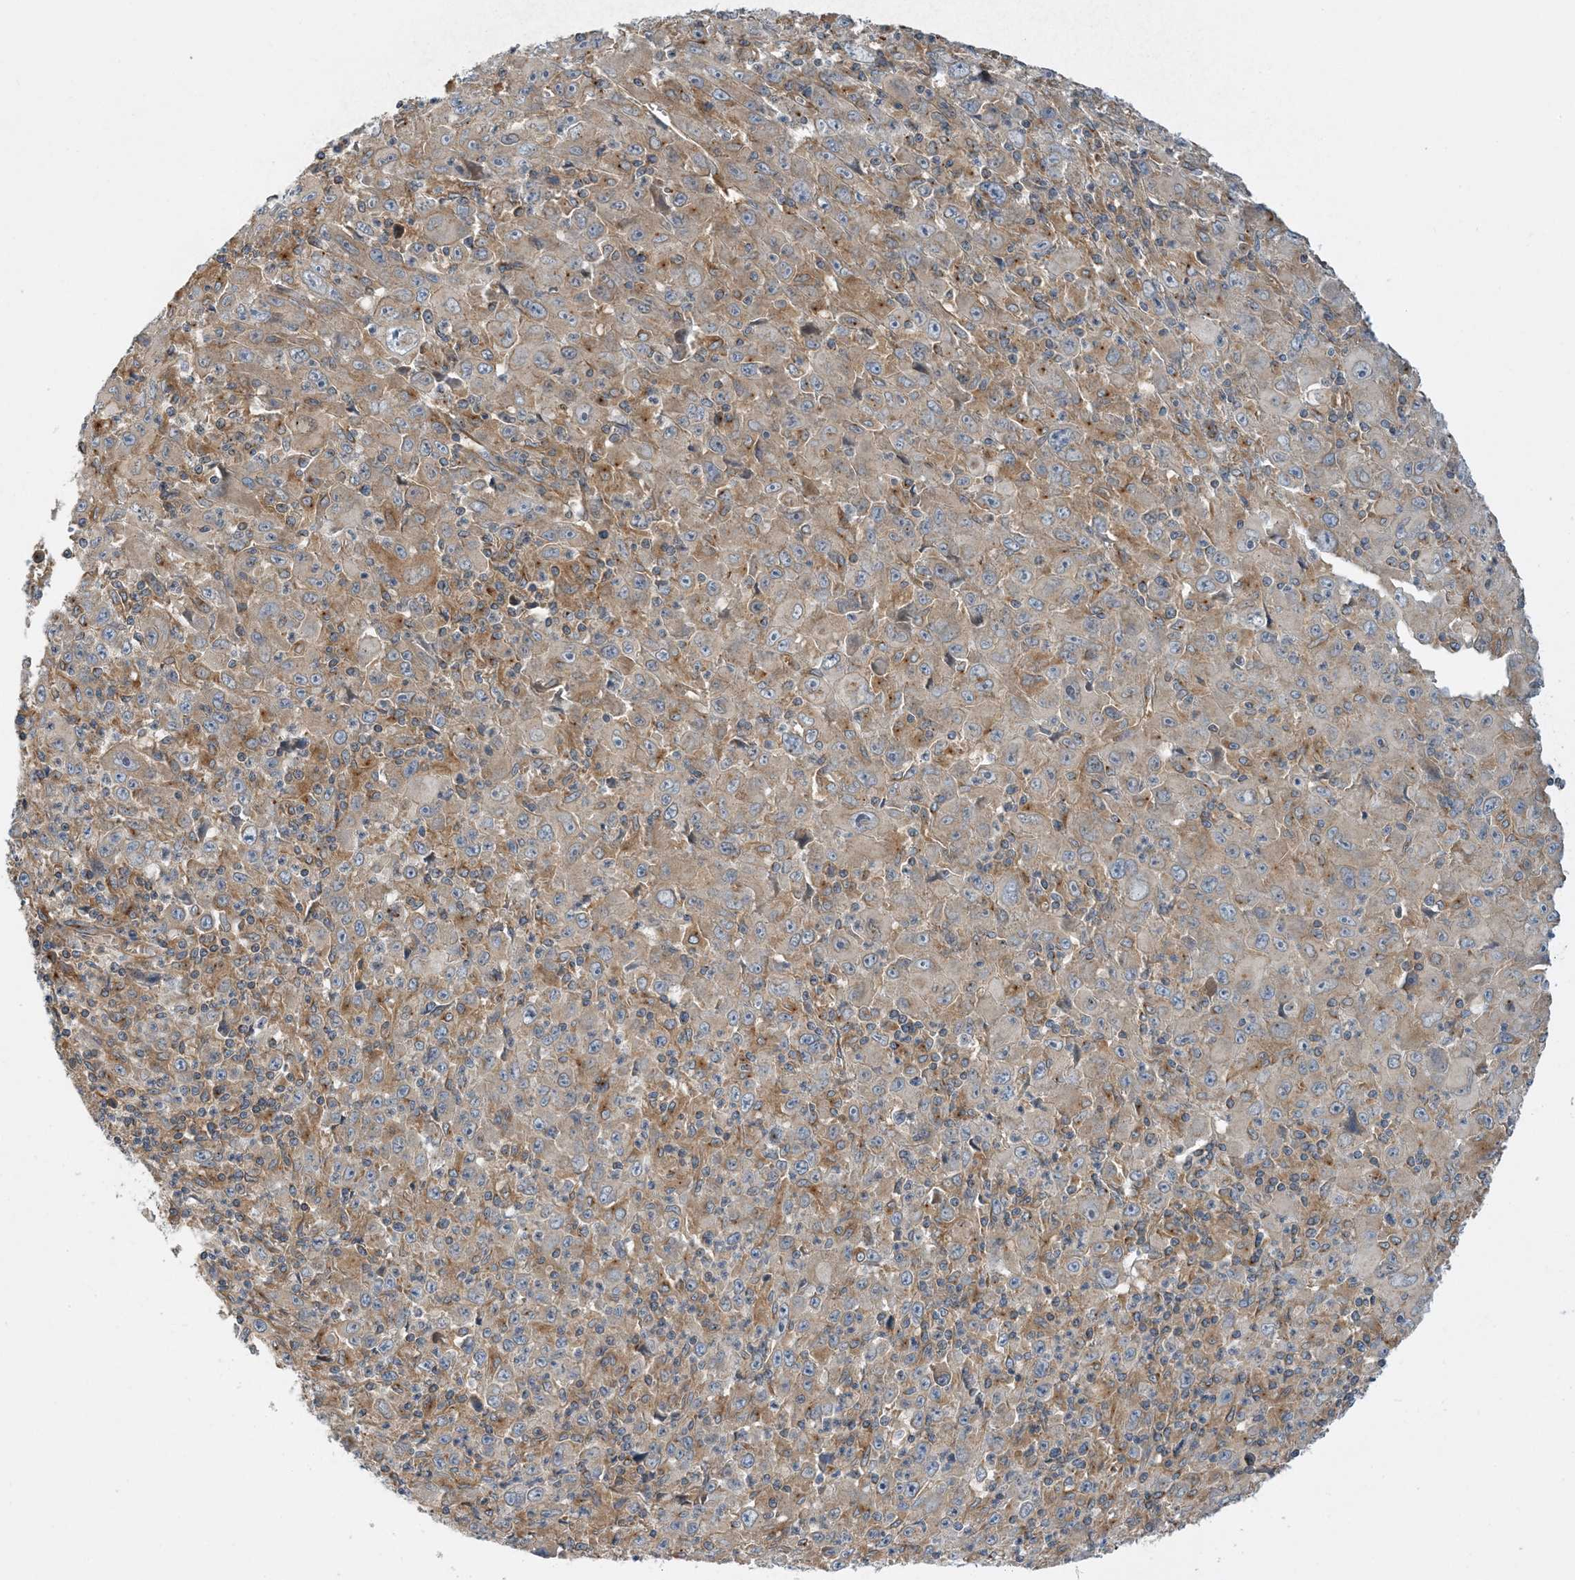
{"staining": {"intensity": "weak", "quantity": ">75%", "location": "cytoplasmic/membranous"}, "tissue": "melanoma", "cell_type": "Tumor cells", "image_type": "cancer", "snomed": [{"axis": "morphology", "description": "Malignant melanoma, Metastatic site"}, {"axis": "topography", "description": "Skin"}], "caption": "Malignant melanoma (metastatic site) stained with a brown dye exhibits weak cytoplasmic/membranous positive expression in about >75% of tumor cells.", "gene": "SIDT1", "patient": {"sex": "female", "age": 56}}